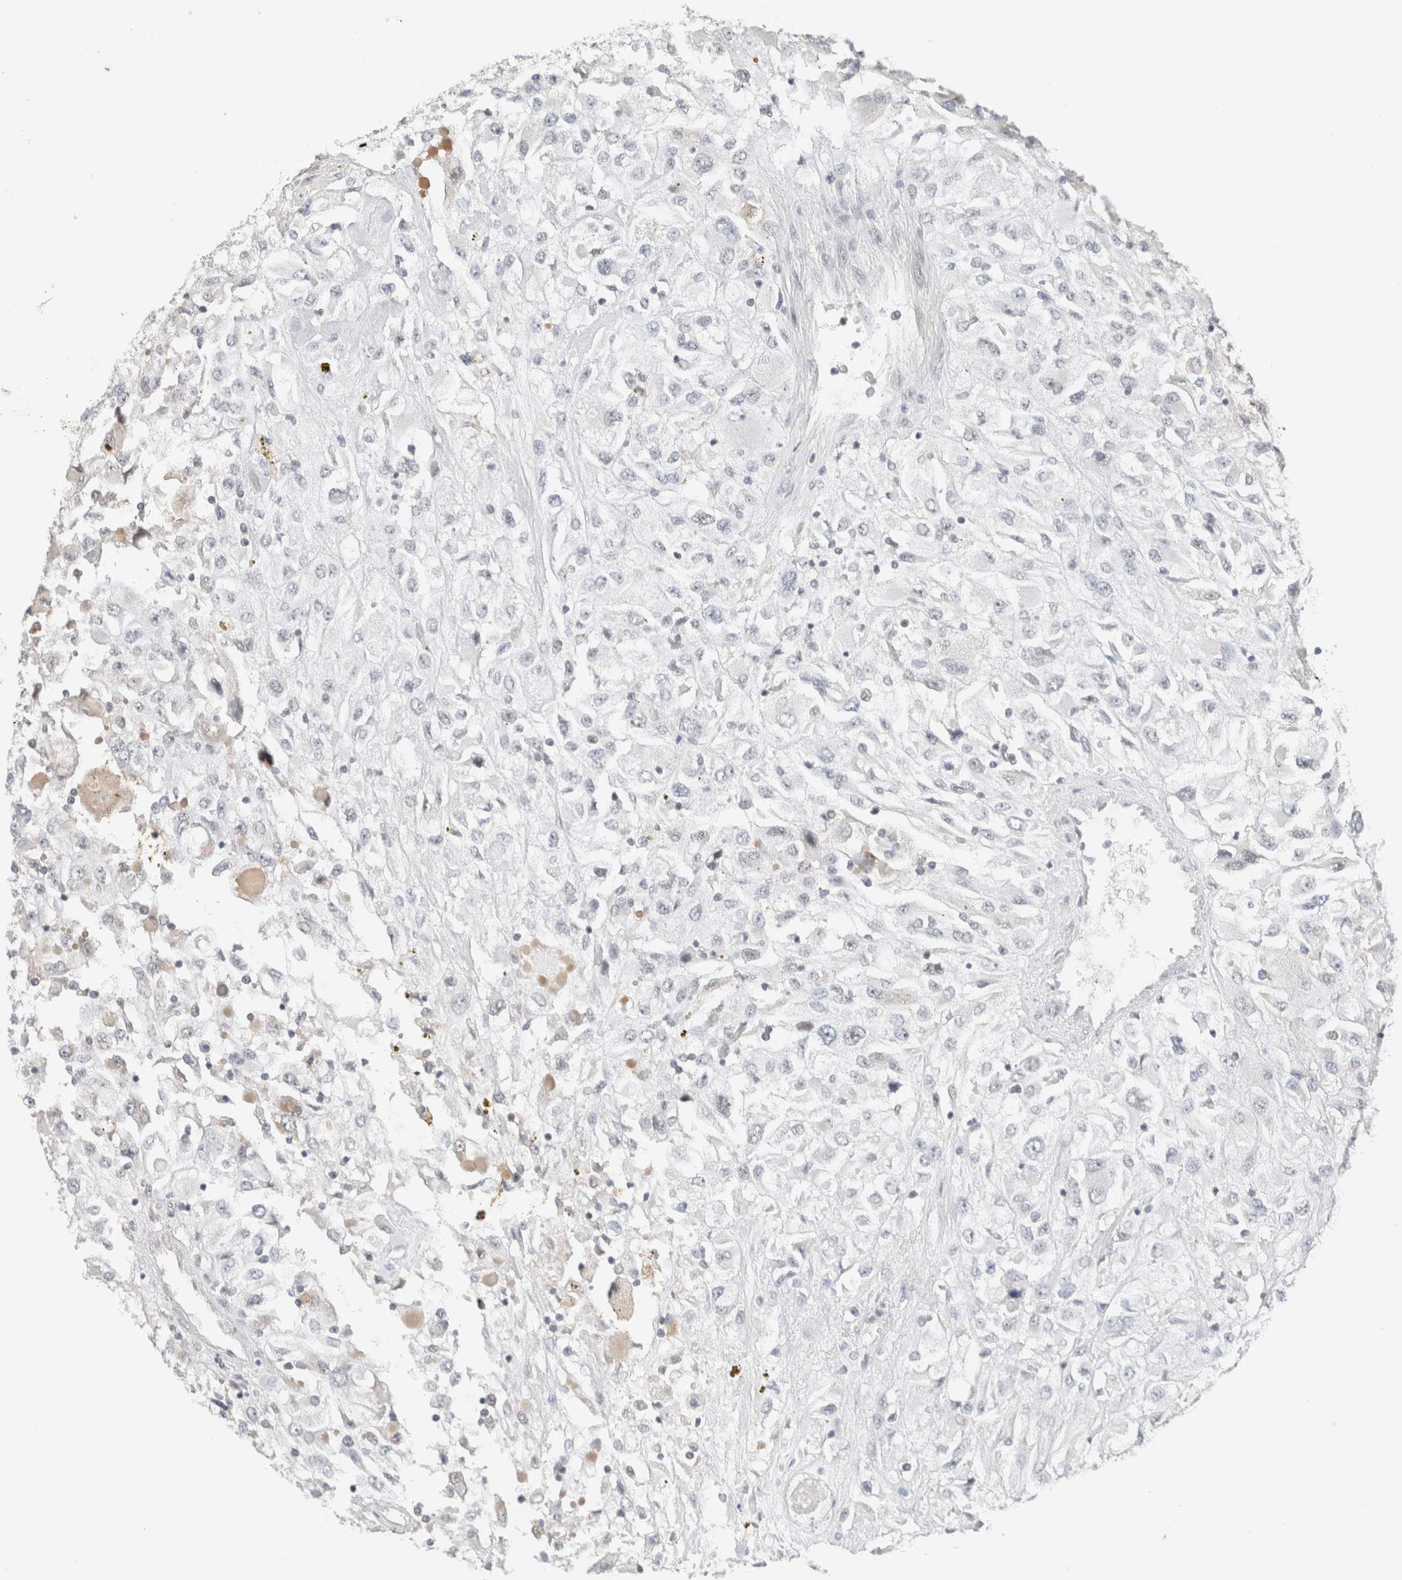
{"staining": {"intensity": "negative", "quantity": "none", "location": "none"}, "tissue": "renal cancer", "cell_type": "Tumor cells", "image_type": "cancer", "snomed": [{"axis": "morphology", "description": "Adenocarcinoma, NOS"}, {"axis": "topography", "description": "Kidney"}], "caption": "There is no significant expression in tumor cells of renal cancer (adenocarcinoma).", "gene": "MRM3", "patient": {"sex": "female", "age": 52}}